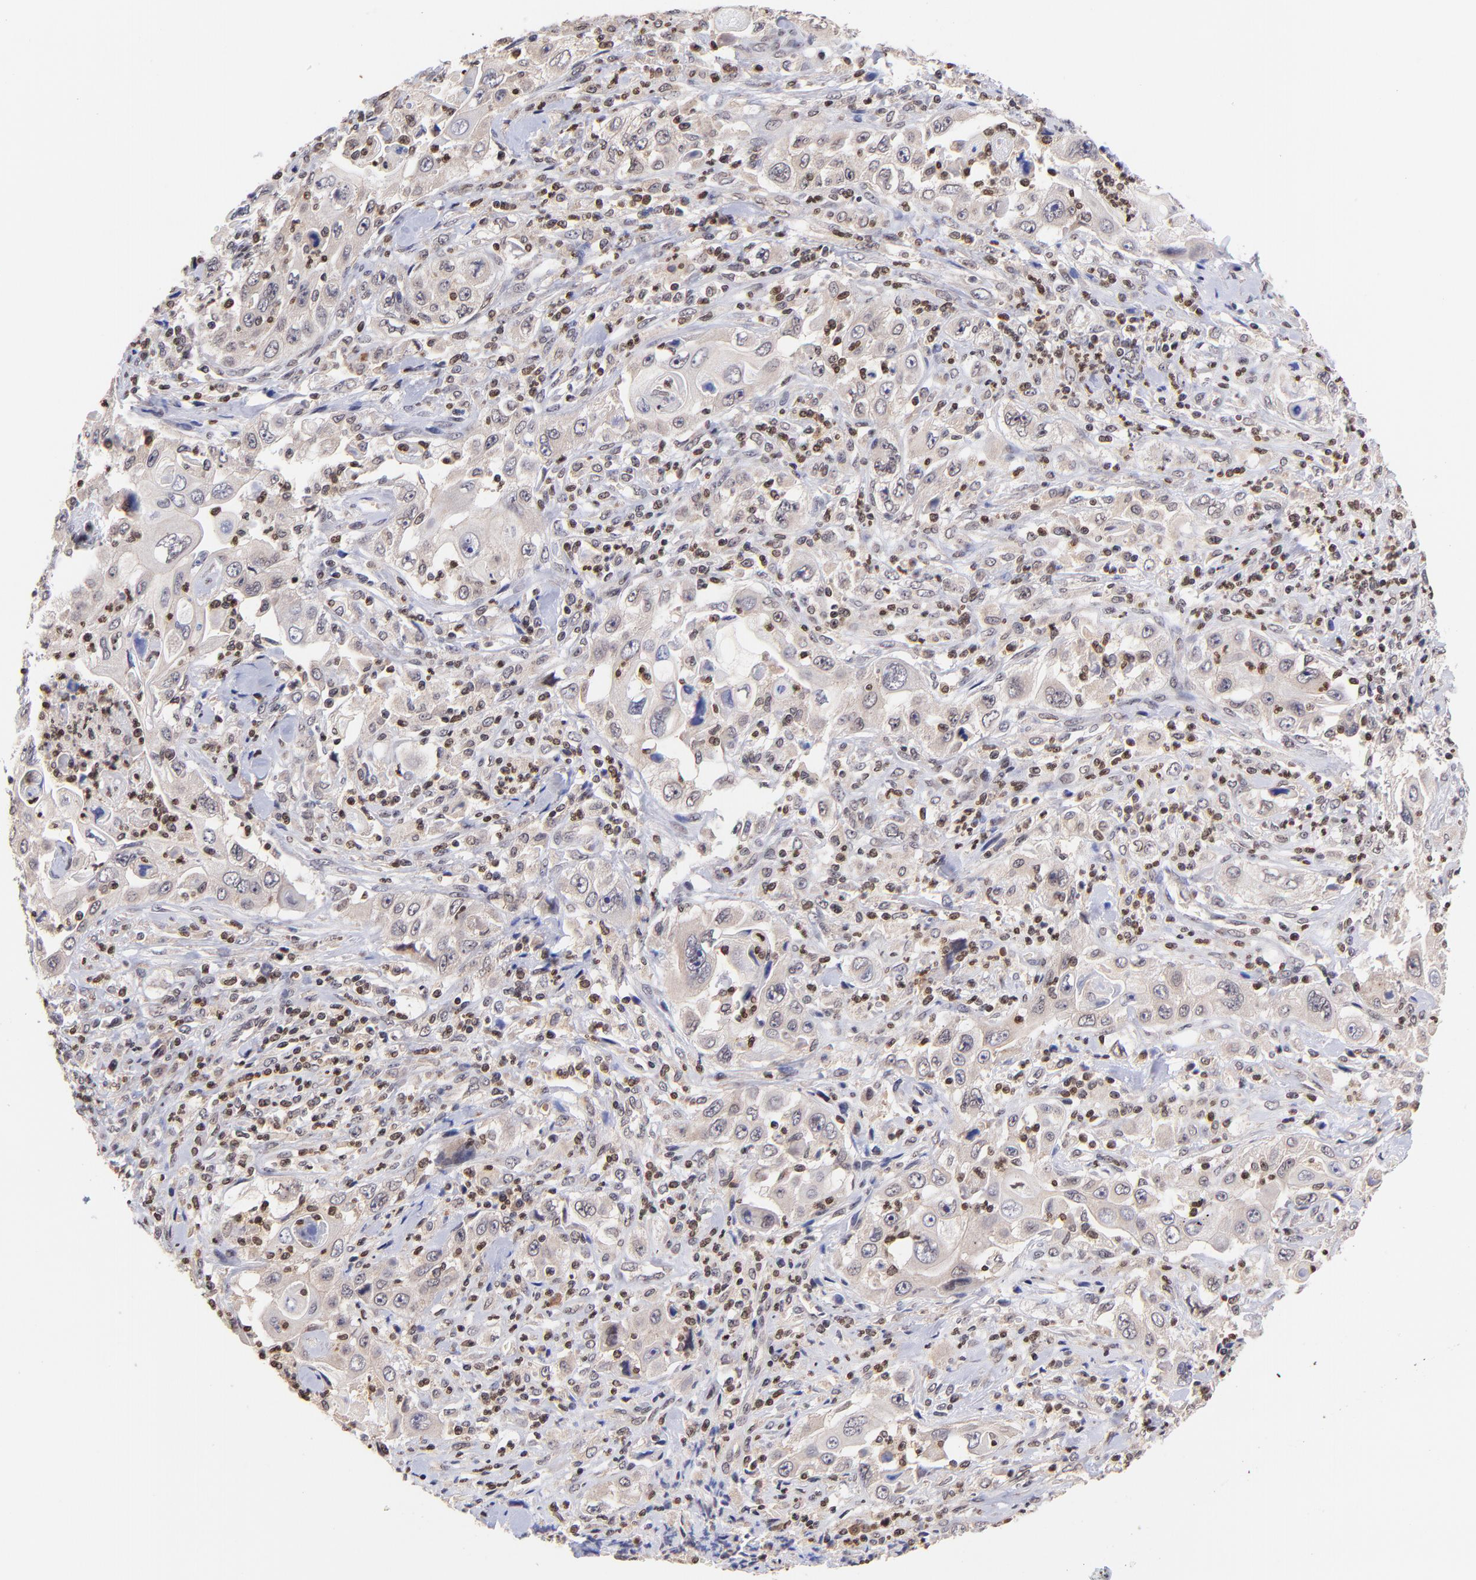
{"staining": {"intensity": "weak", "quantity": ">75%", "location": "cytoplasmic/membranous"}, "tissue": "pancreatic cancer", "cell_type": "Tumor cells", "image_type": "cancer", "snomed": [{"axis": "morphology", "description": "Adenocarcinoma, NOS"}, {"axis": "topography", "description": "Pancreas"}], "caption": "Immunohistochemical staining of human pancreatic adenocarcinoma exhibits low levels of weak cytoplasmic/membranous protein staining in approximately >75% of tumor cells. The staining is performed using DAB brown chromogen to label protein expression. The nuclei are counter-stained blue using hematoxylin.", "gene": "WDR25", "patient": {"sex": "male", "age": 70}}